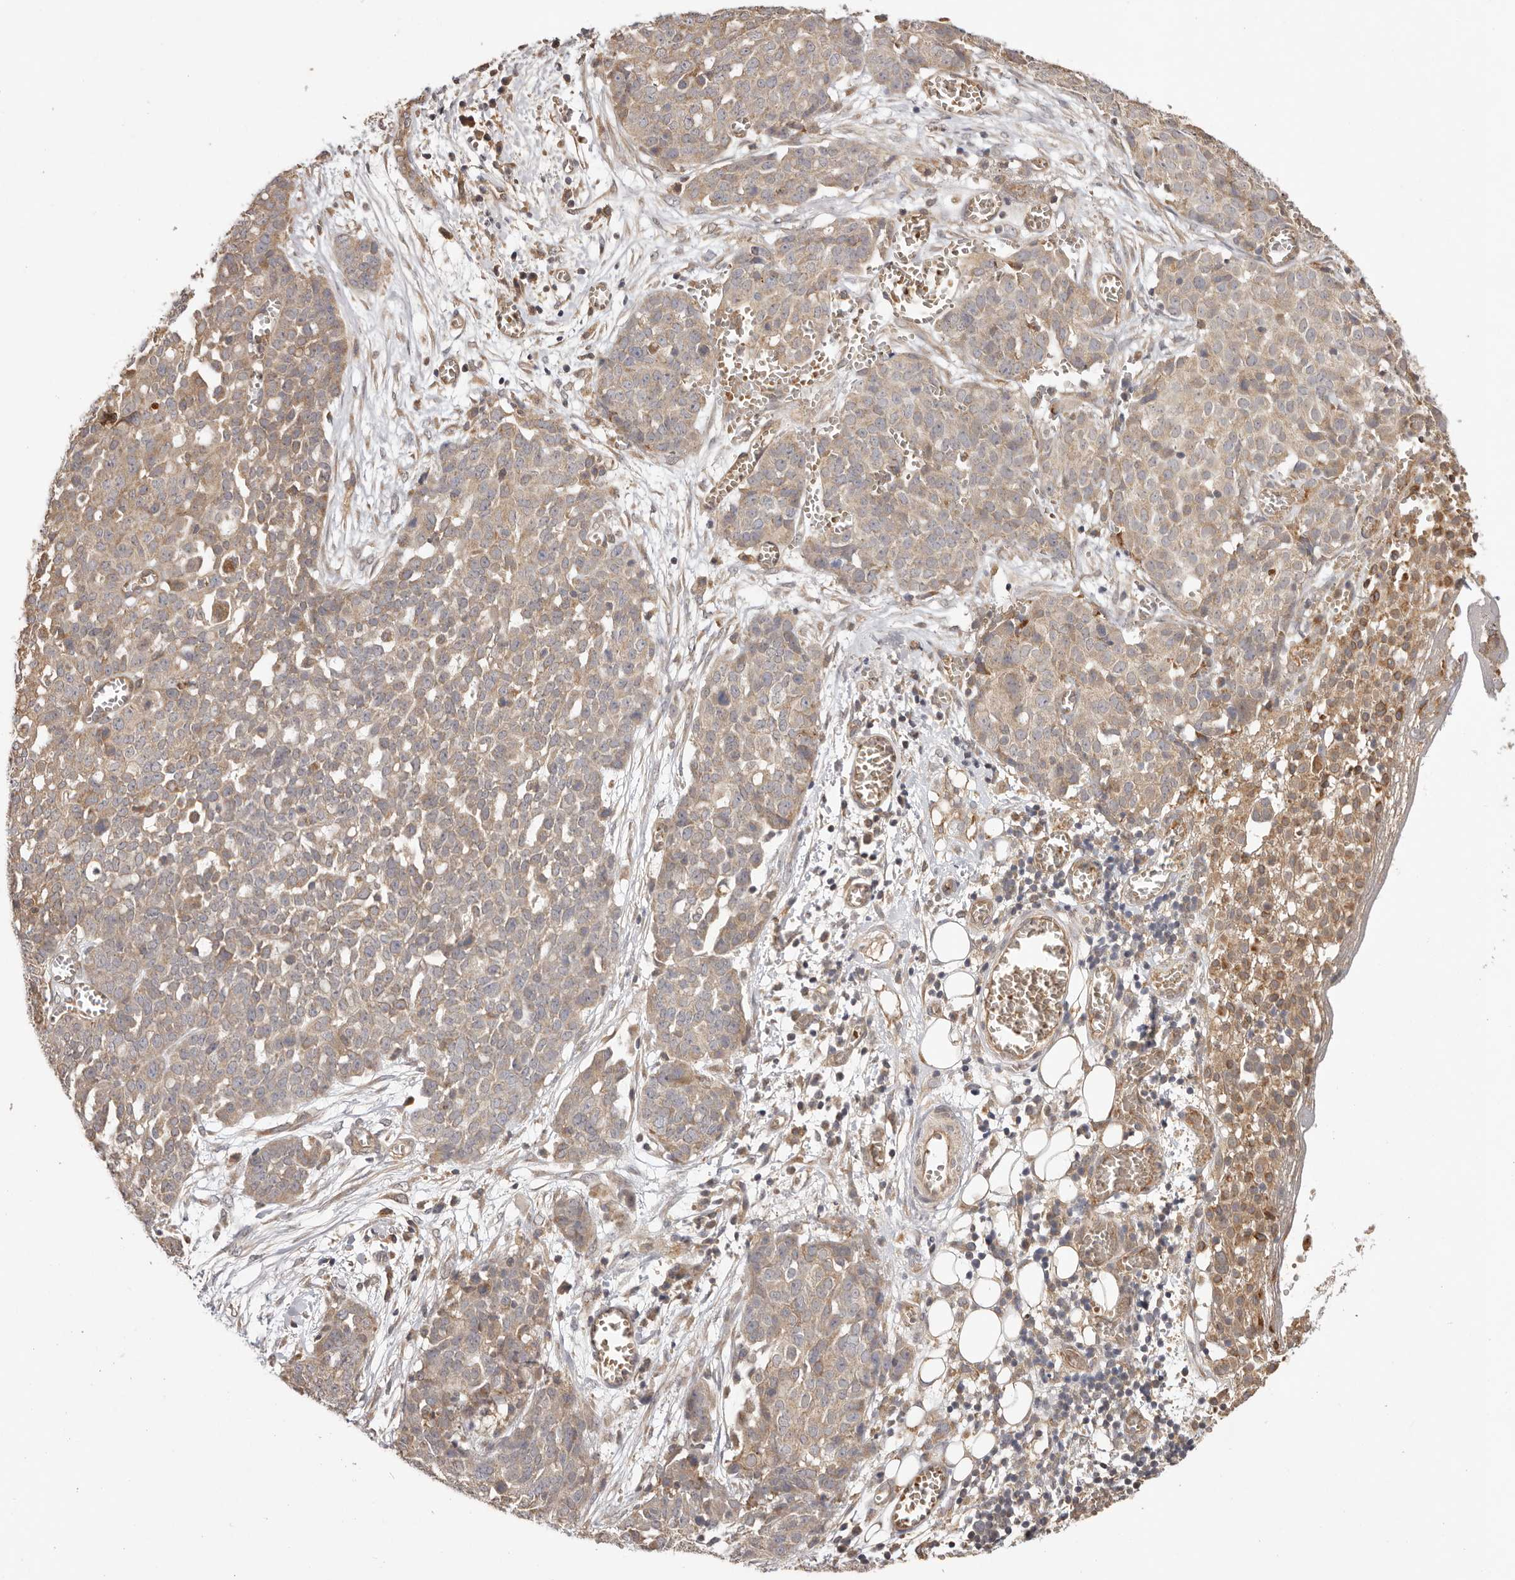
{"staining": {"intensity": "weak", "quantity": ">75%", "location": "cytoplasmic/membranous"}, "tissue": "ovarian cancer", "cell_type": "Tumor cells", "image_type": "cancer", "snomed": [{"axis": "morphology", "description": "Cystadenocarcinoma, serous, NOS"}, {"axis": "topography", "description": "Soft tissue"}, {"axis": "topography", "description": "Ovary"}], "caption": "Brown immunohistochemical staining in human ovarian cancer displays weak cytoplasmic/membranous staining in approximately >75% of tumor cells. Ihc stains the protein in brown and the nuclei are stained blue.", "gene": "UBR2", "patient": {"sex": "female", "age": 57}}